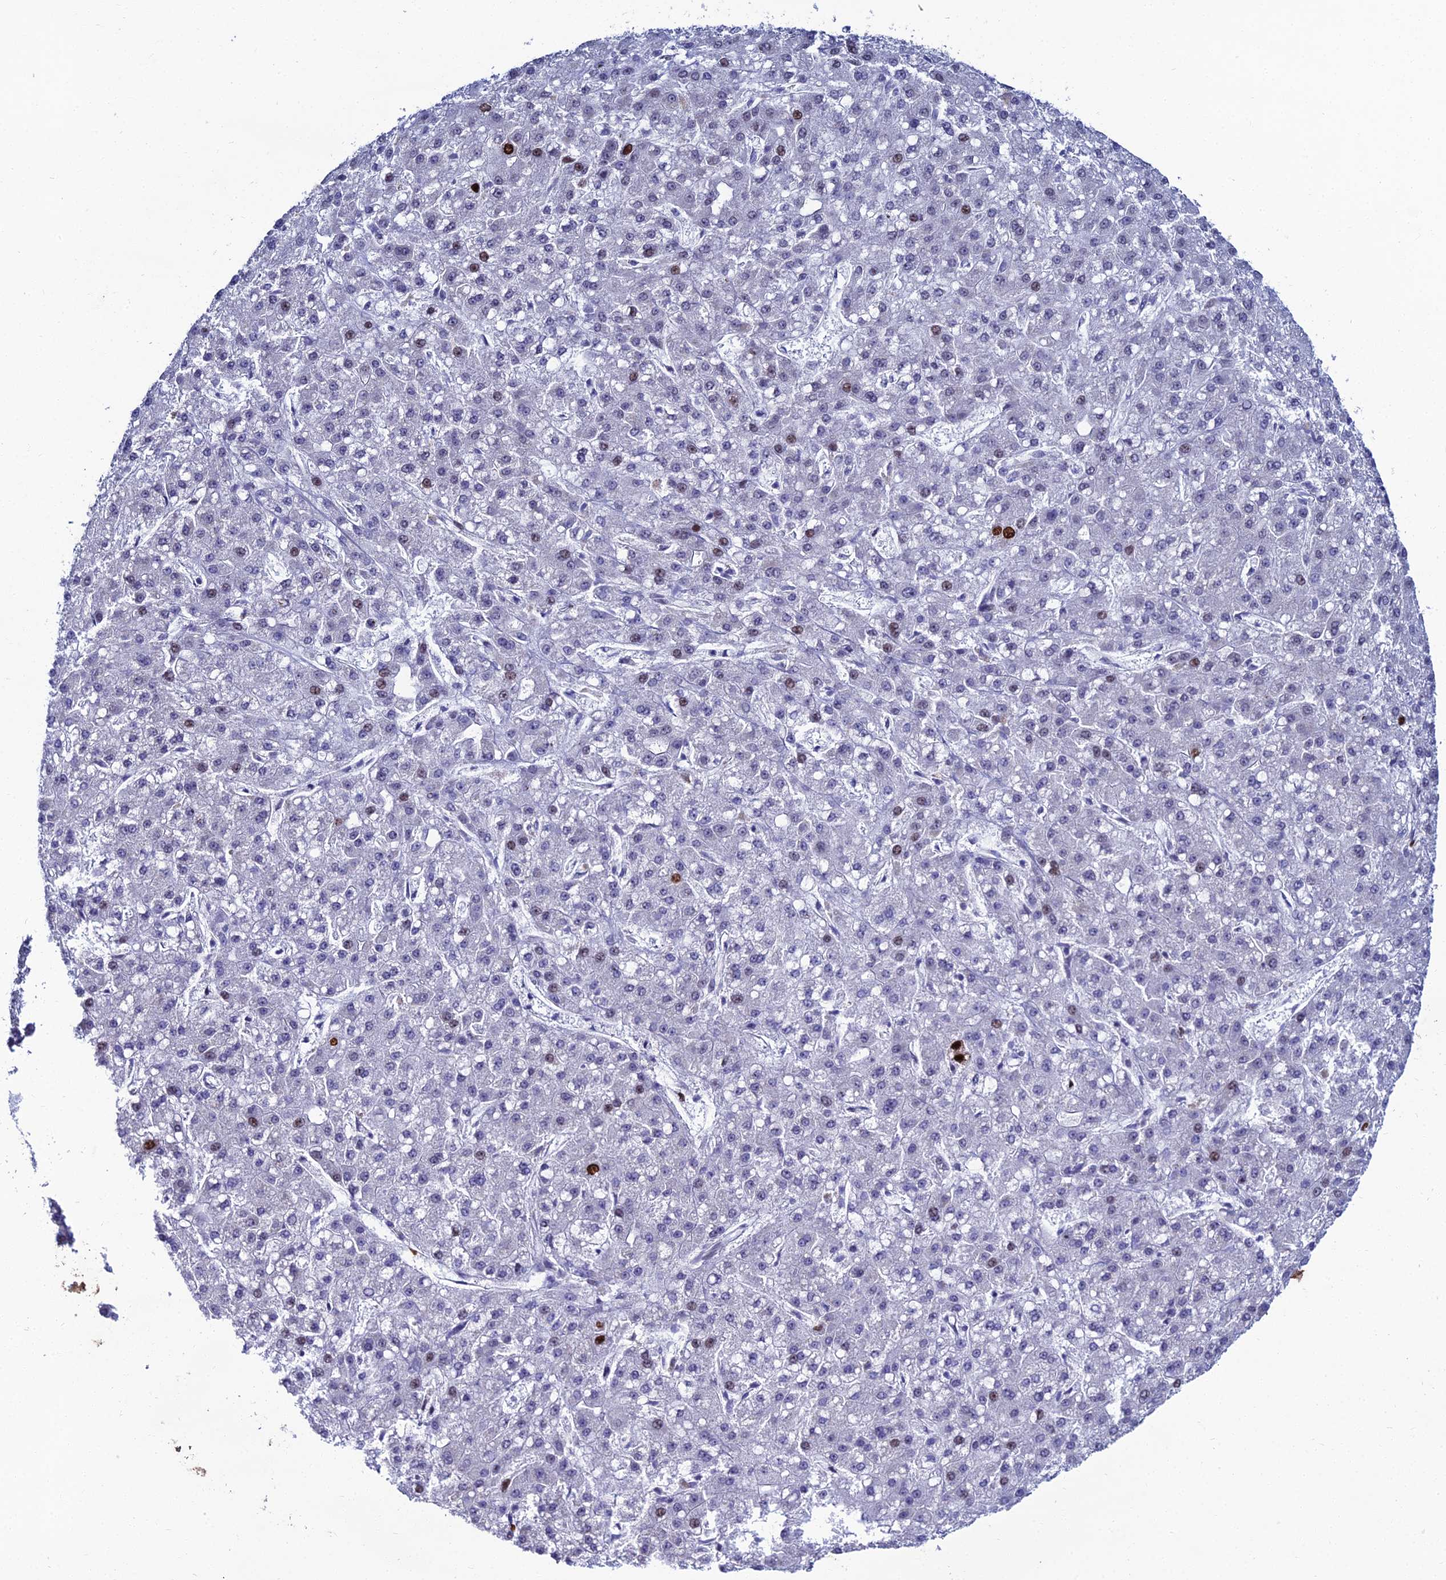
{"staining": {"intensity": "strong", "quantity": "<25%", "location": "nuclear"}, "tissue": "liver cancer", "cell_type": "Tumor cells", "image_type": "cancer", "snomed": [{"axis": "morphology", "description": "Carcinoma, Hepatocellular, NOS"}, {"axis": "topography", "description": "Liver"}], "caption": "This is a photomicrograph of immunohistochemistry (IHC) staining of hepatocellular carcinoma (liver), which shows strong expression in the nuclear of tumor cells.", "gene": "TAF9B", "patient": {"sex": "male", "age": 67}}